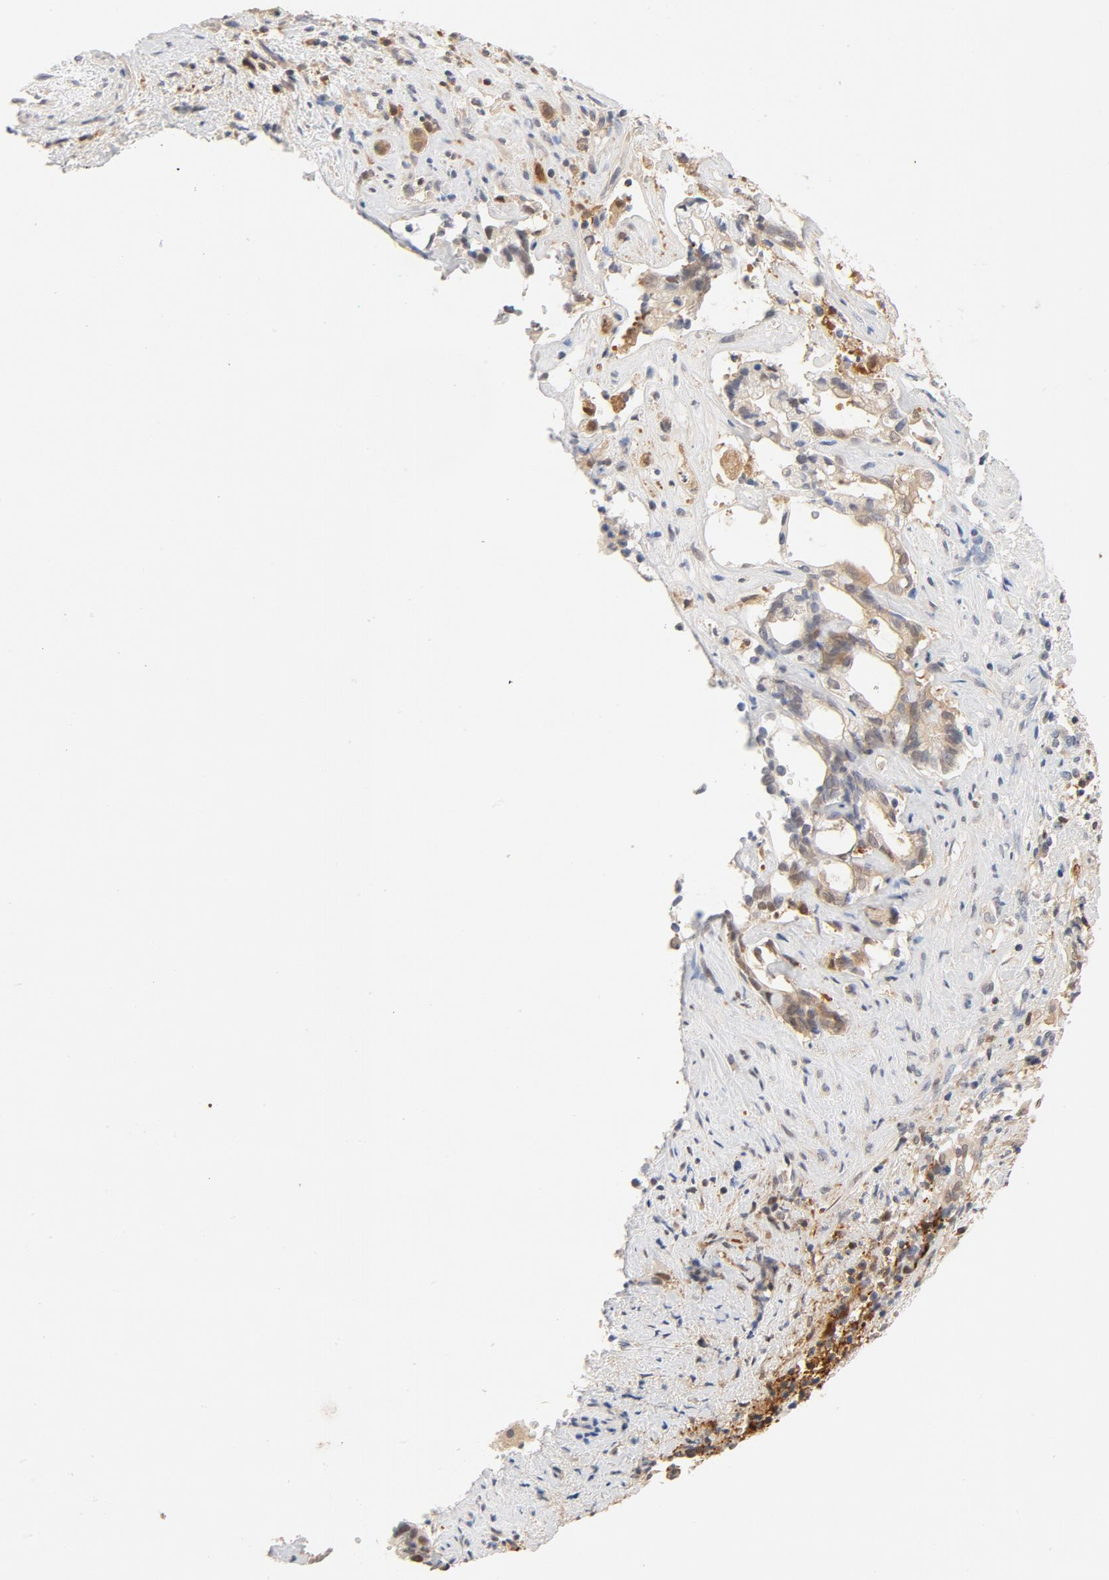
{"staining": {"intensity": "moderate", "quantity": "25%-75%", "location": "cytoplasmic/membranous"}, "tissue": "liver cancer", "cell_type": "Tumor cells", "image_type": "cancer", "snomed": [{"axis": "morphology", "description": "Cholangiocarcinoma"}, {"axis": "topography", "description": "Liver"}], "caption": "Immunohistochemistry (IHC) (DAB) staining of cholangiocarcinoma (liver) shows moderate cytoplasmic/membranous protein positivity in about 25%-75% of tumor cells.", "gene": "STAT1", "patient": {"sex": "male", "age": 57}}